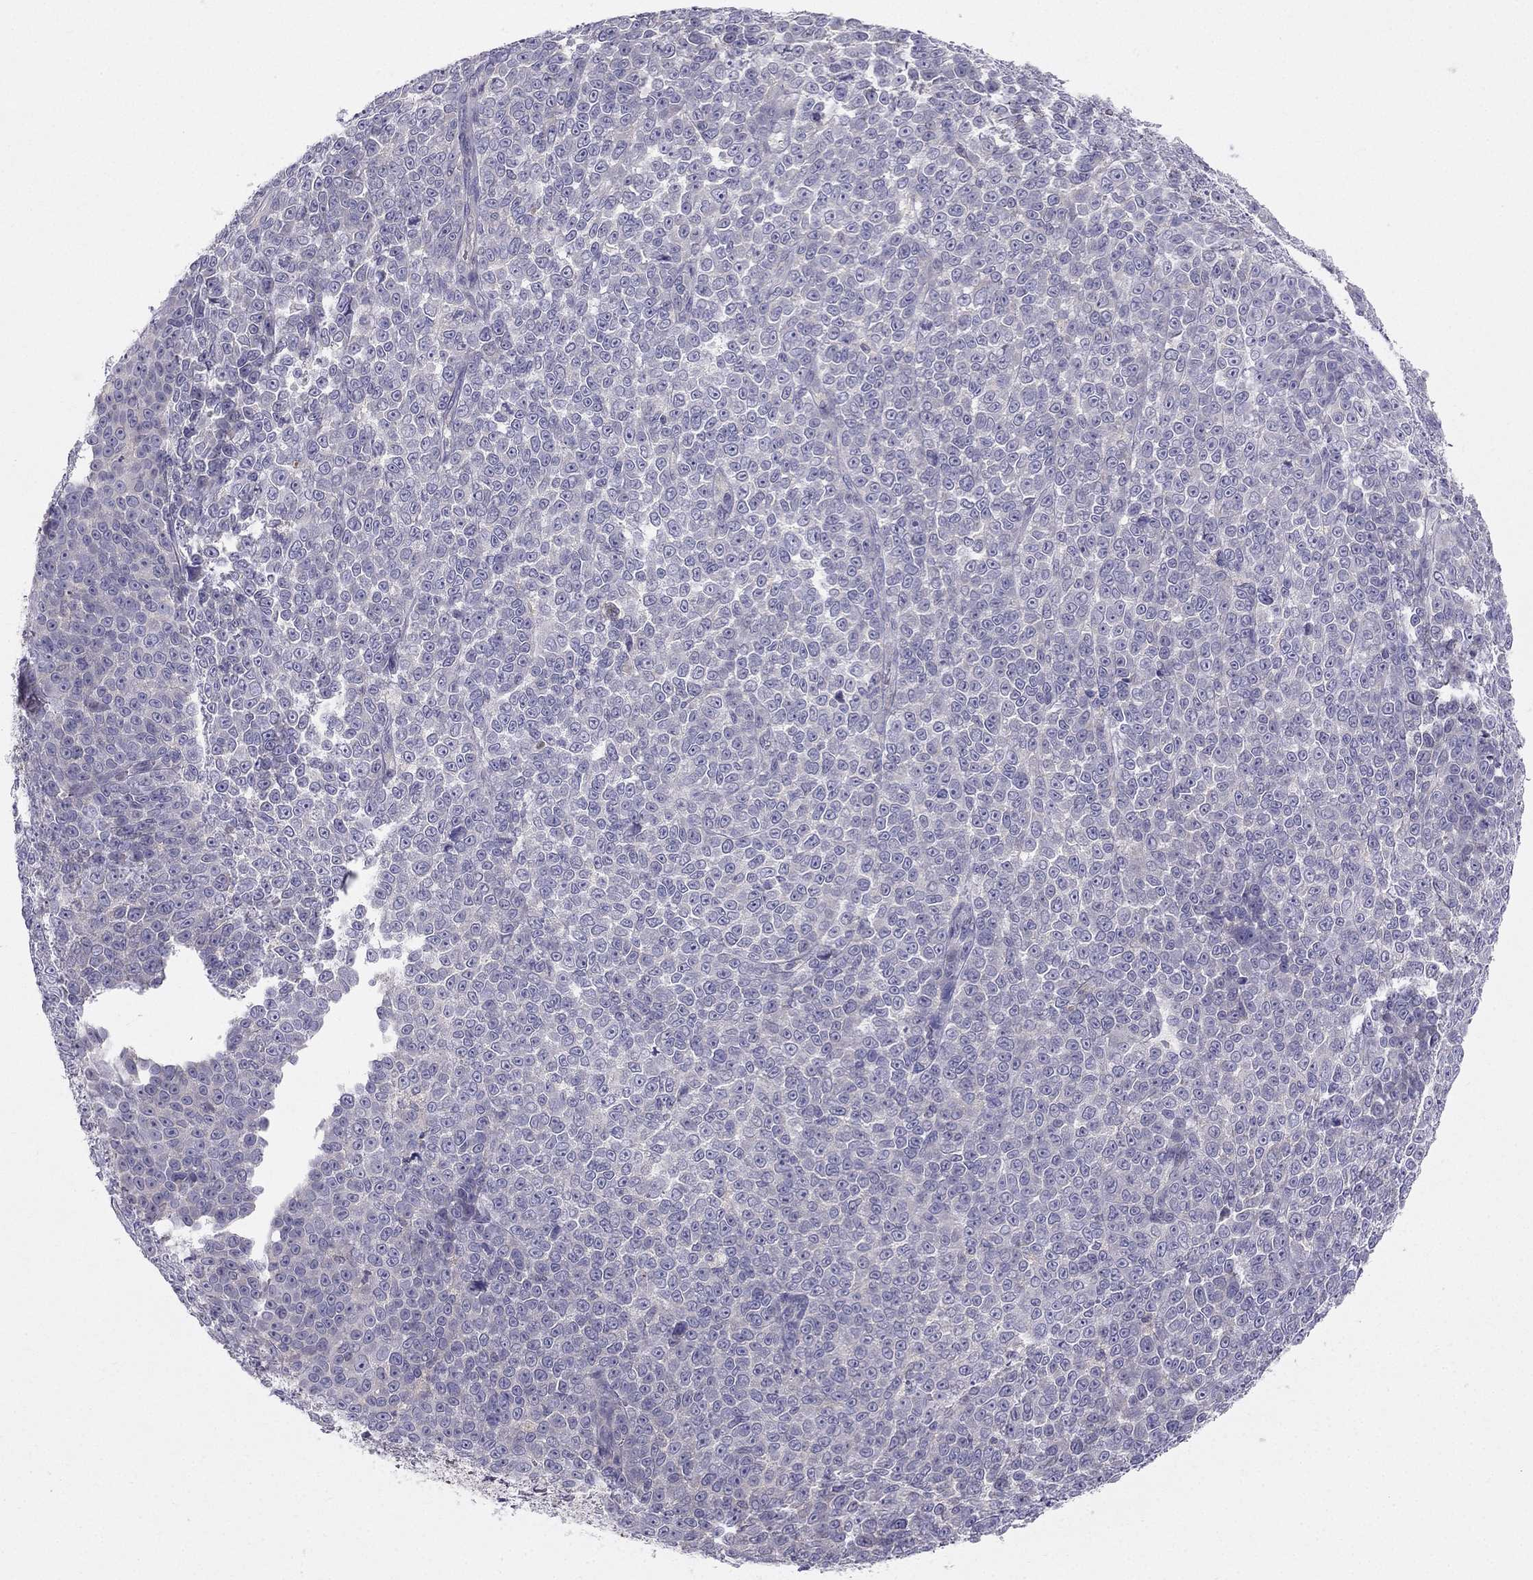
{"staining": {"intensity": "negative", "quantity": "none", "location": "none"}, "tissue": "melanoma", "cell_type": "Tumor cells", "image_type": "cancer", "snomed": [{"axis": "morphology", "description": "Malignant melanoma, NOS"}, {"axis": "topography", "description": "Skin"}], "caption": "Image shows no significant protein expression in tumor cells of malignant melanoma.", "gene": "SYT5", "patient": {"sex": "female", "age": 95}}